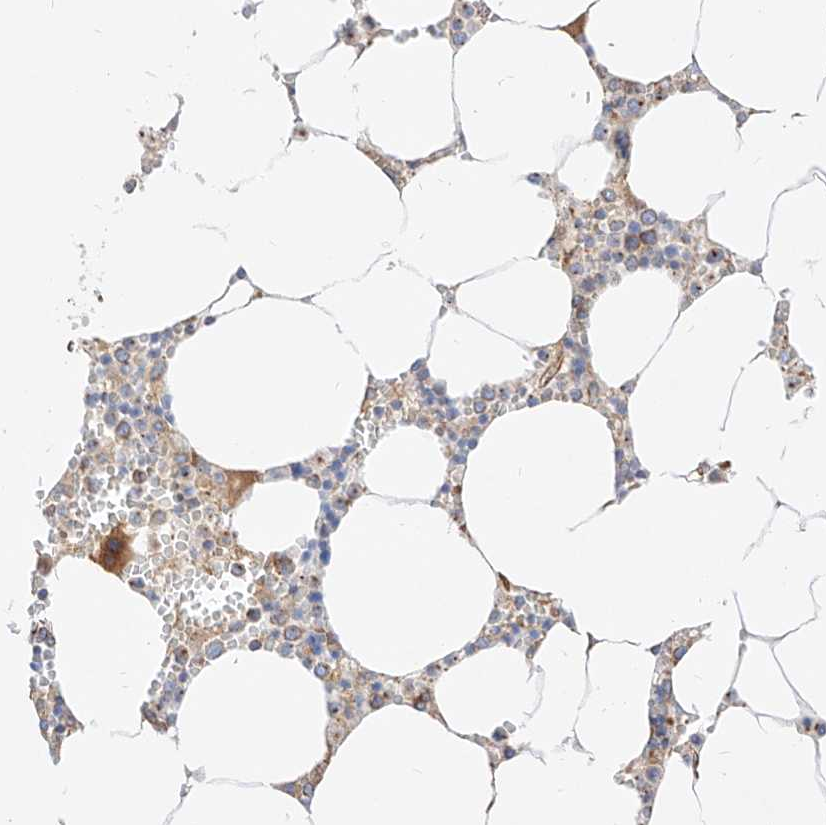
{"staining": {"intensity": "moderate", "quantity": "25%-75%", "location": "cytoplasmic/membranous"}, "tissue": "bone marrow", "cell_type": "Hematopoietic cells", "image_type": "normal", "snomed": [{"axis": "morphology", "description": "Normal tissue, NOS"}, {"axis": "topography", "description": "Bone marrow"}], "caption": "Hematopoietic cells exhibit moderate cytoplasmic/membranous expression in about 25%-75% of cells in benign bone marrow. (DAB IHC with brightfield microscopy, high magnification).", "gene": "CSGALNACT2", "patient": {"sex": "male", "age": 70}}